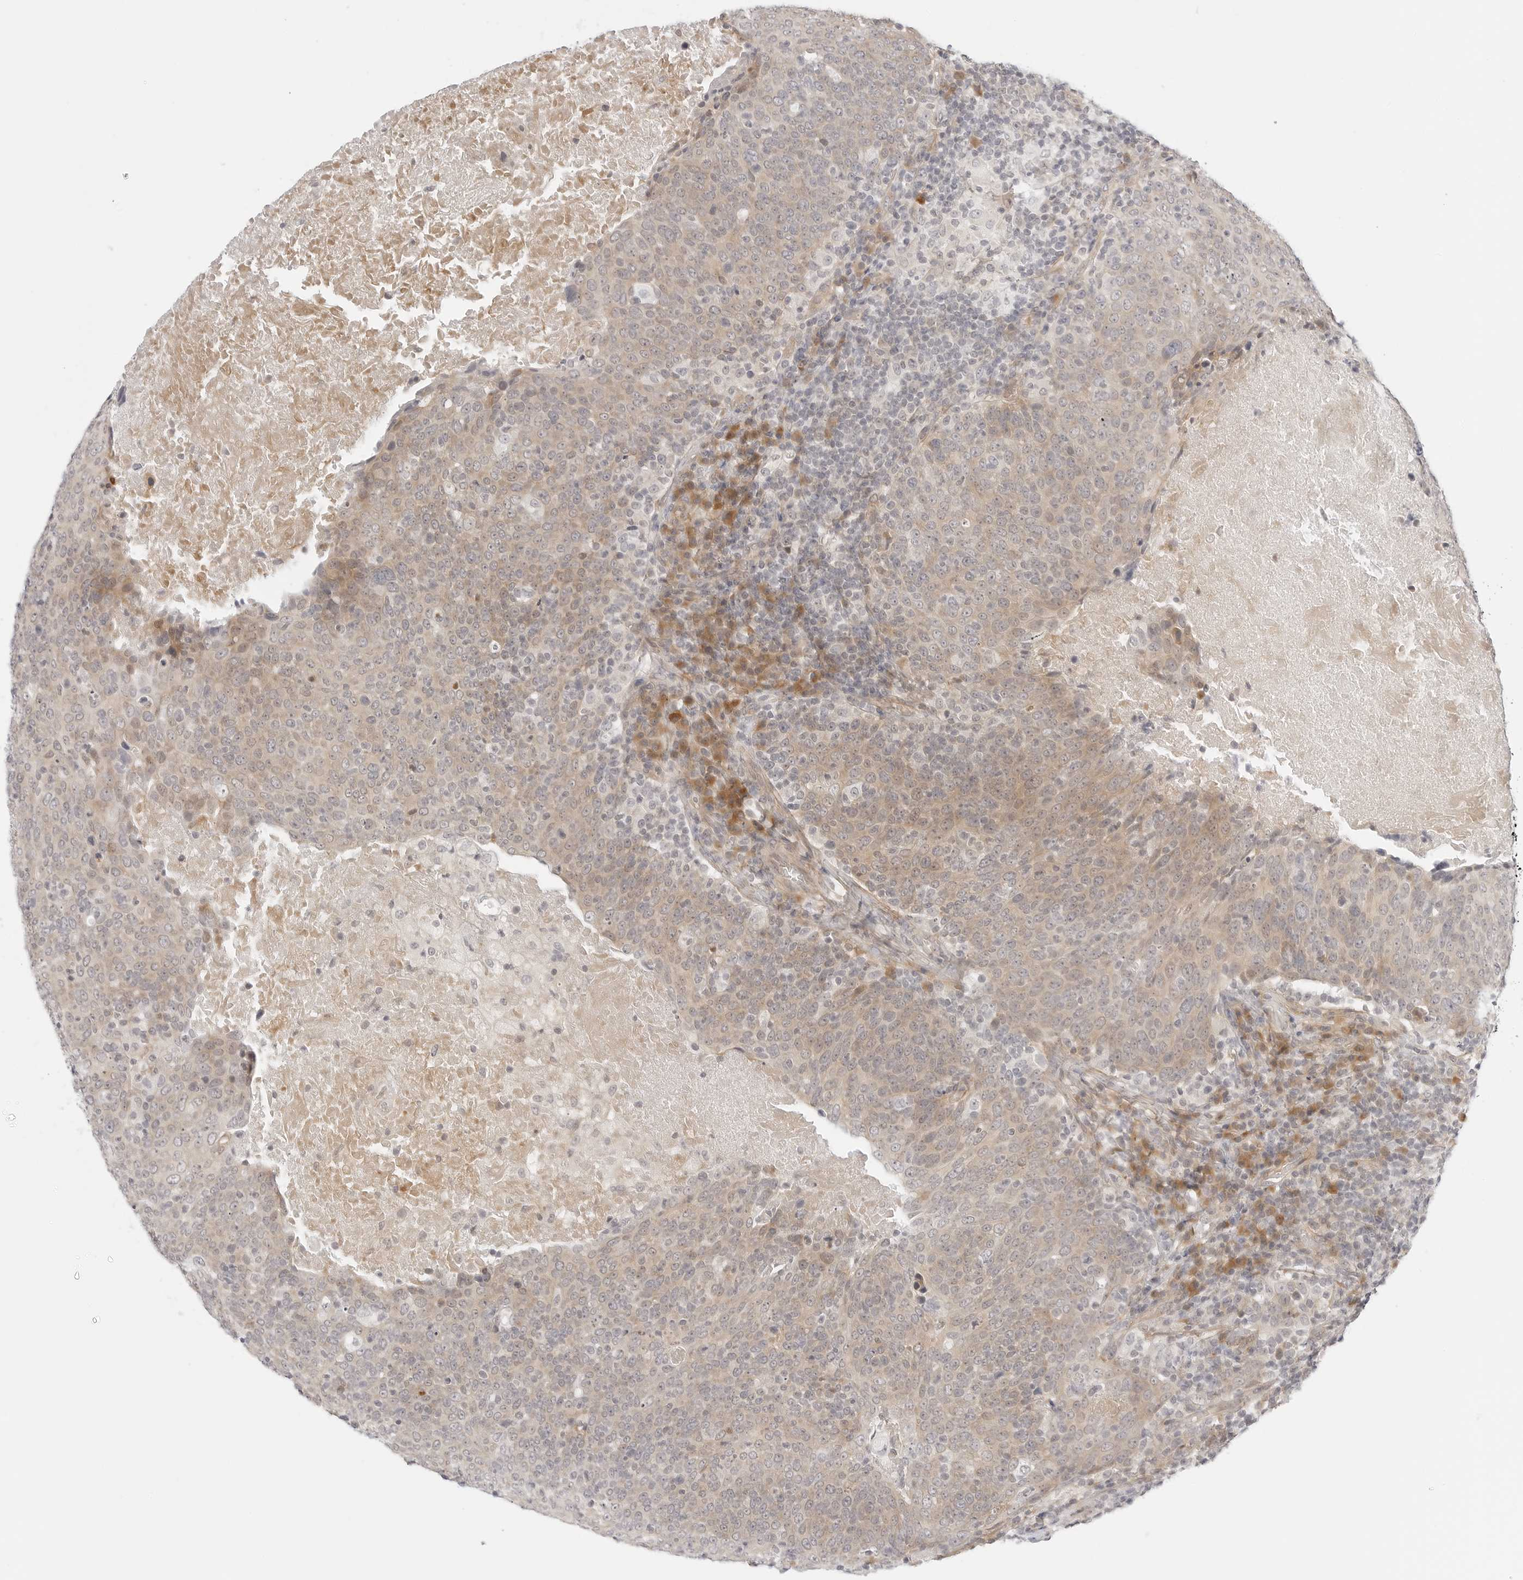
{"staining": {"intensity": "weak", "quantity": ">75%", "location": "cytoplasmic/membranous"}, "tissue": "head and neck cancer", "cell_type": "Tumor cells", "image_type": "cancer", "snomed": [{"axis": "morphology", "description": "Squamous cell carcinoma, NOS"}, {"axis": "morphology", "description": "Squamous cell carcinoma, metastatic, NOS"}, {"axis": "topography", "description": "Lymph node"}, {"axis": "topography", "description": "Head-Neck"}], "caption": "Head and neck cancer was stained to show a protein in brown. There is low levels of weak cytoplasmic/membranous staining in about >75% of tumor cells. The staining was performed using DAB to visualize the protein expression in brown, while the nuclei were stained in blue with hematoxylin (Magnification: 20x).", "gene": "TCP1", "patient": {"sex": "male", "age": 62}}